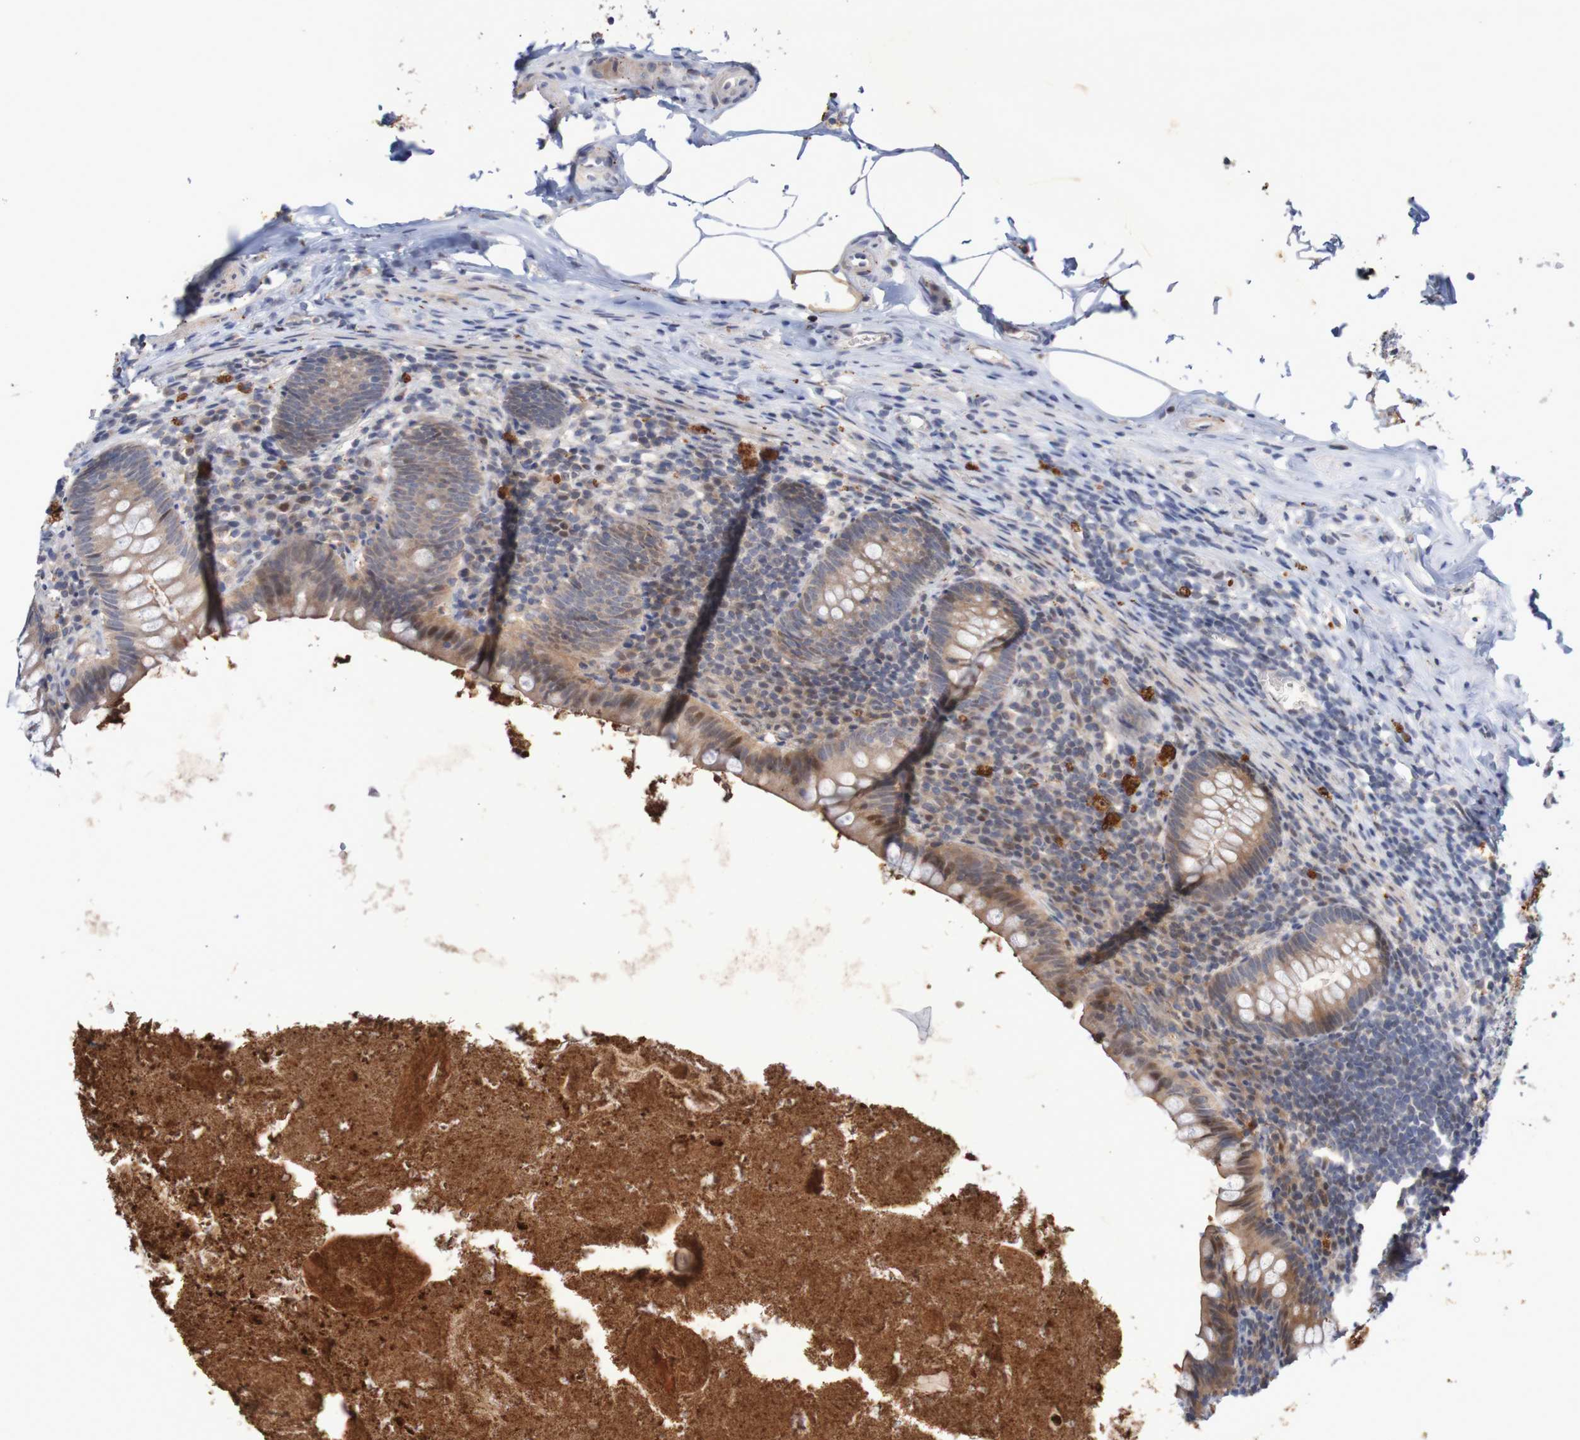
{"staining": {"intensity": "weak", "quantity": "25%-75%", "location": "cytoplasmic/membranous,nuclear"}, "tissue": "appendix", "cell_type": "Glandular cells", "image_type": "normal", "snomed": [{"axis": "morphology", "description": "Normal tissue, NOS"}, {"axis": "topography", "description": "Appendix"}], "caption": "Glandular cells show low levels of weak cytoplasmic/membranous,nuclear expression in approximately 25%-75% of cells in normal appendix. (Stains: DAB (3,3'-diaminobenzidine) in brown, nuclei in blue, Microscopy: brightfield microscopy at high magnification).", "gene": "FBP1", "patient": {"sex": "male", "age": 52}}